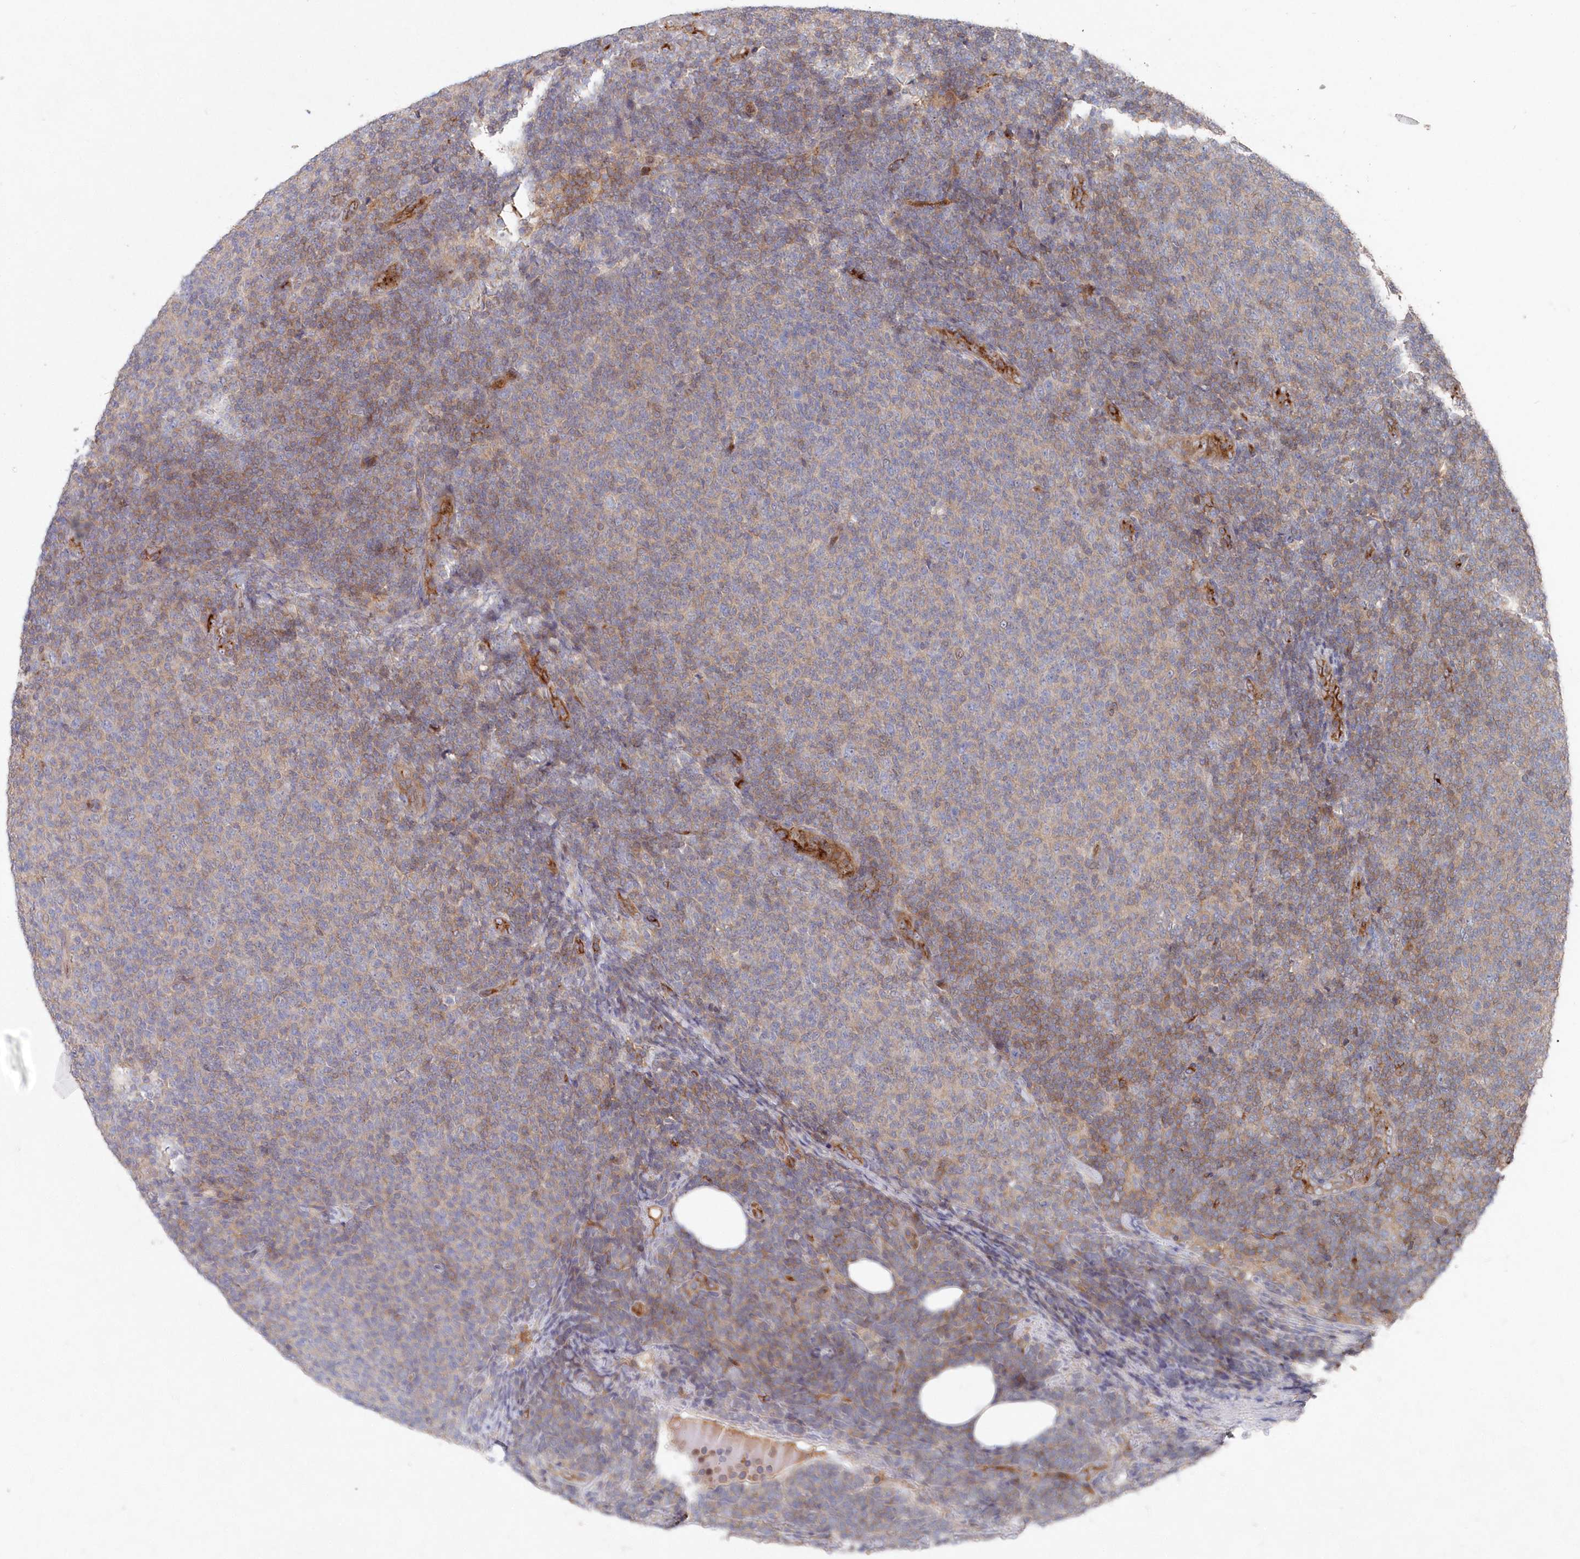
{"staining": {"intensity": "moderate", "quantity": "<25%", "location": "cytoplasmic/membranous"}, "tissue": "lymphoma", "cell_type": "Tumor cells", "image_type": "cancer", "snomed": [{"axis": "morphology", "description": "Malignant lymphoma, non-Hodgkin's type, Low grade"}, {"axis": "topography", "description": "Lymph node"}], "caption": "There is low levels of moderate cytoplasmic/membranous positivity in tumor cells of malignant lymphoma, non-Hodgkin's type (low-grade), as demonstrated by immunohistochemical staining (brown color).", "gene": "ABHD14B", "patient": {"sex": "male", "age": 66}}